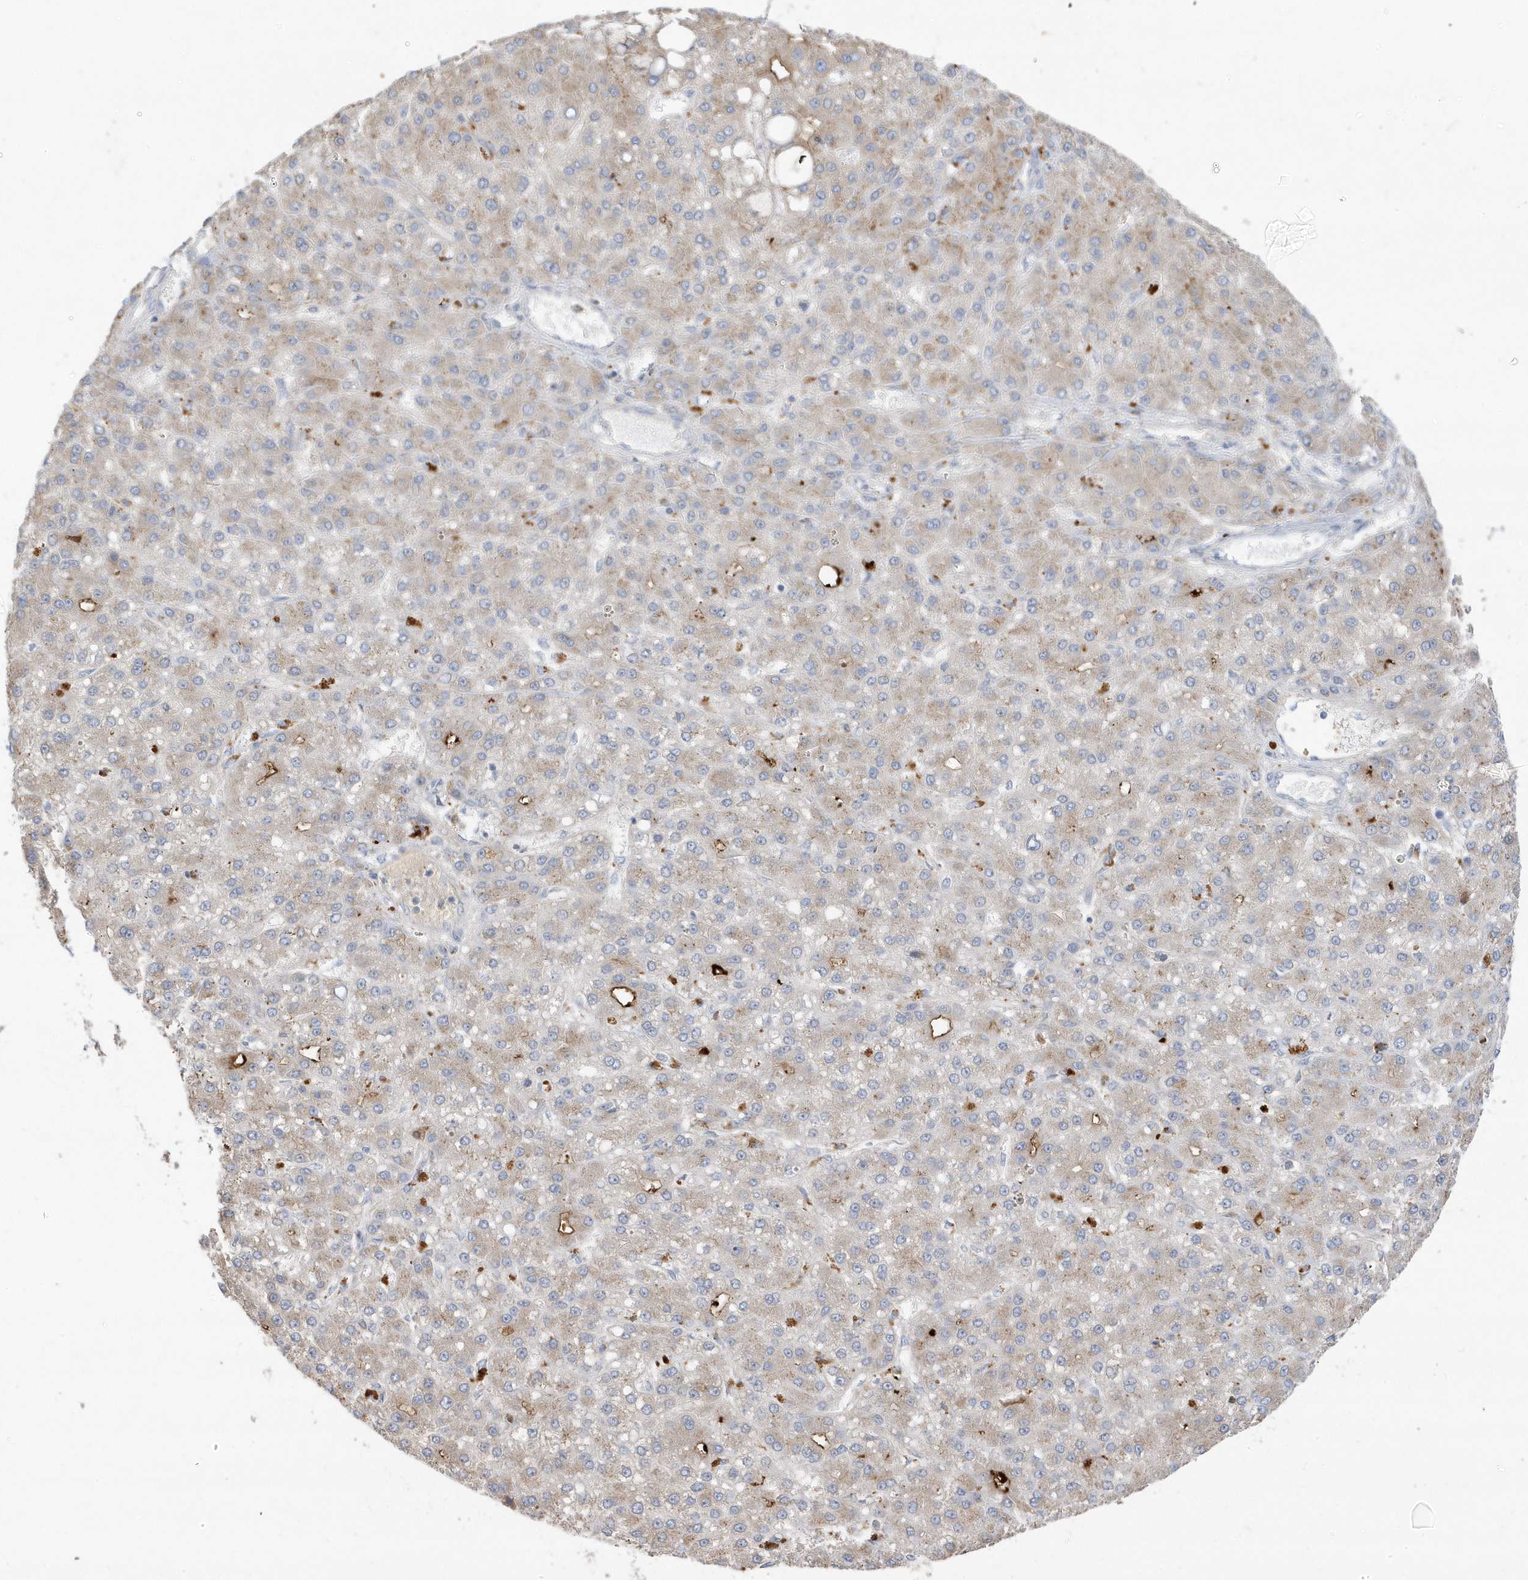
{"staining": {"intensity": "weak", "quantity": "<25%", "location": "cytoplasmic/membranous"}, "tissue": "liver cancer", "cell_type": "Tumor cells", "image_type": "cancer", "snomed": [{"axis": "morphology", "description": "Carcinoma, Hepatocellular, NOS"}, {"axis": "topography", "description": "Liver"}], "caption": "Liver cancer (hepatocellular carcinoma) stained for a protein using immunohistochemistry displays no positivity tumor cells.", "gene": "DPP9", "patient": {"sex": "male", "age": 67}}